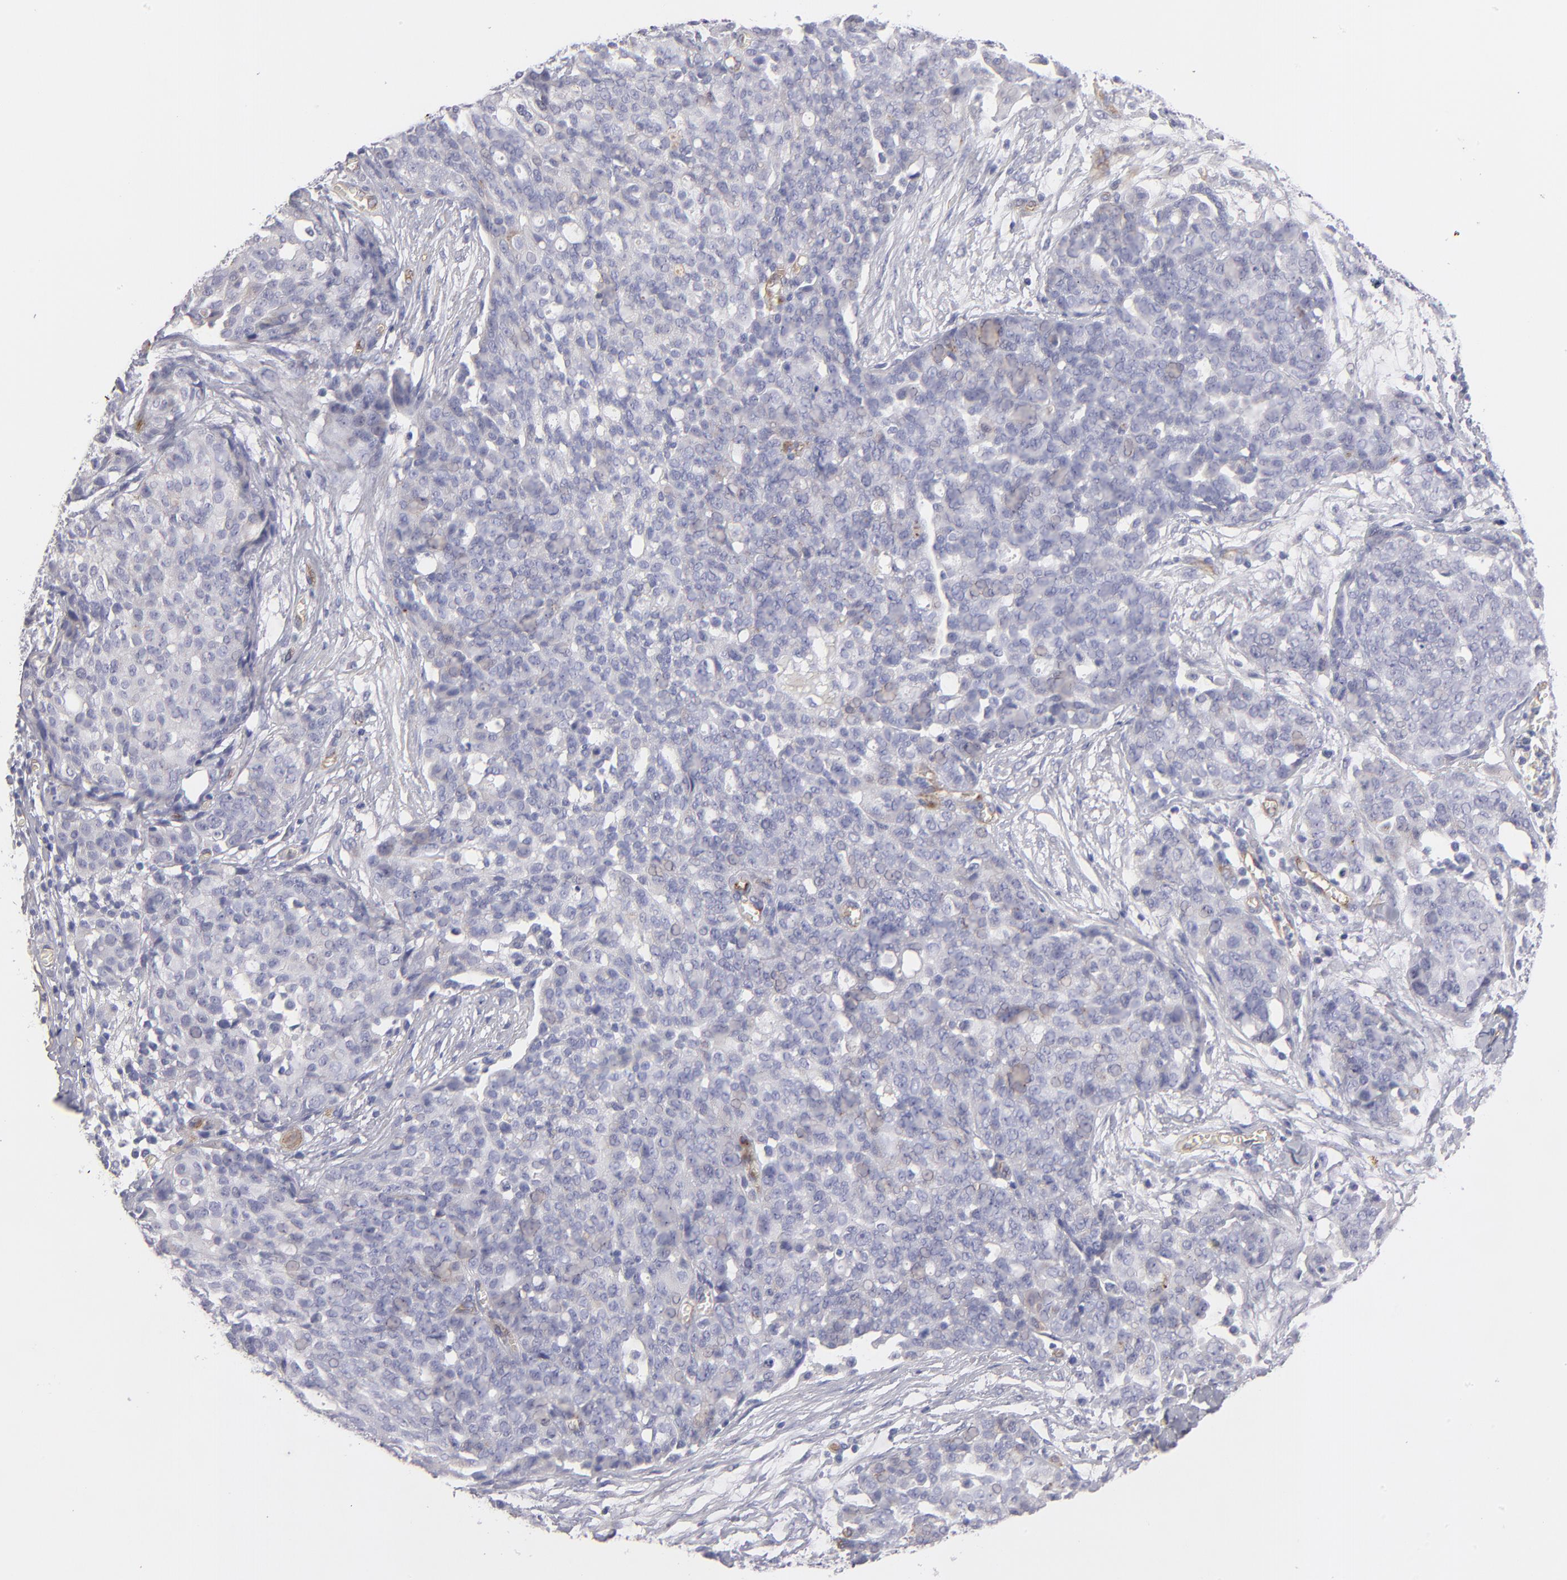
{"staining": {"intensity": "negative", "quantity": "none", "location": "none"}, "tissue": "ovarian cancer", "cell_type": "Tumor cells", "image_type": "cancer", "snomed": [{"axis": "morphology", "description": "Cystadenocarcinoma, serous, NOS"}, {"axis": "topography", "description": "Soft tissue"}, {"axis": "topography", "description": "Ovary"}], "caption": "Tumor cells are negative for brown protein staining in ovarian cancer.", "gene": "PLVAP", "patient": {"sex": "female", "age": 57}}